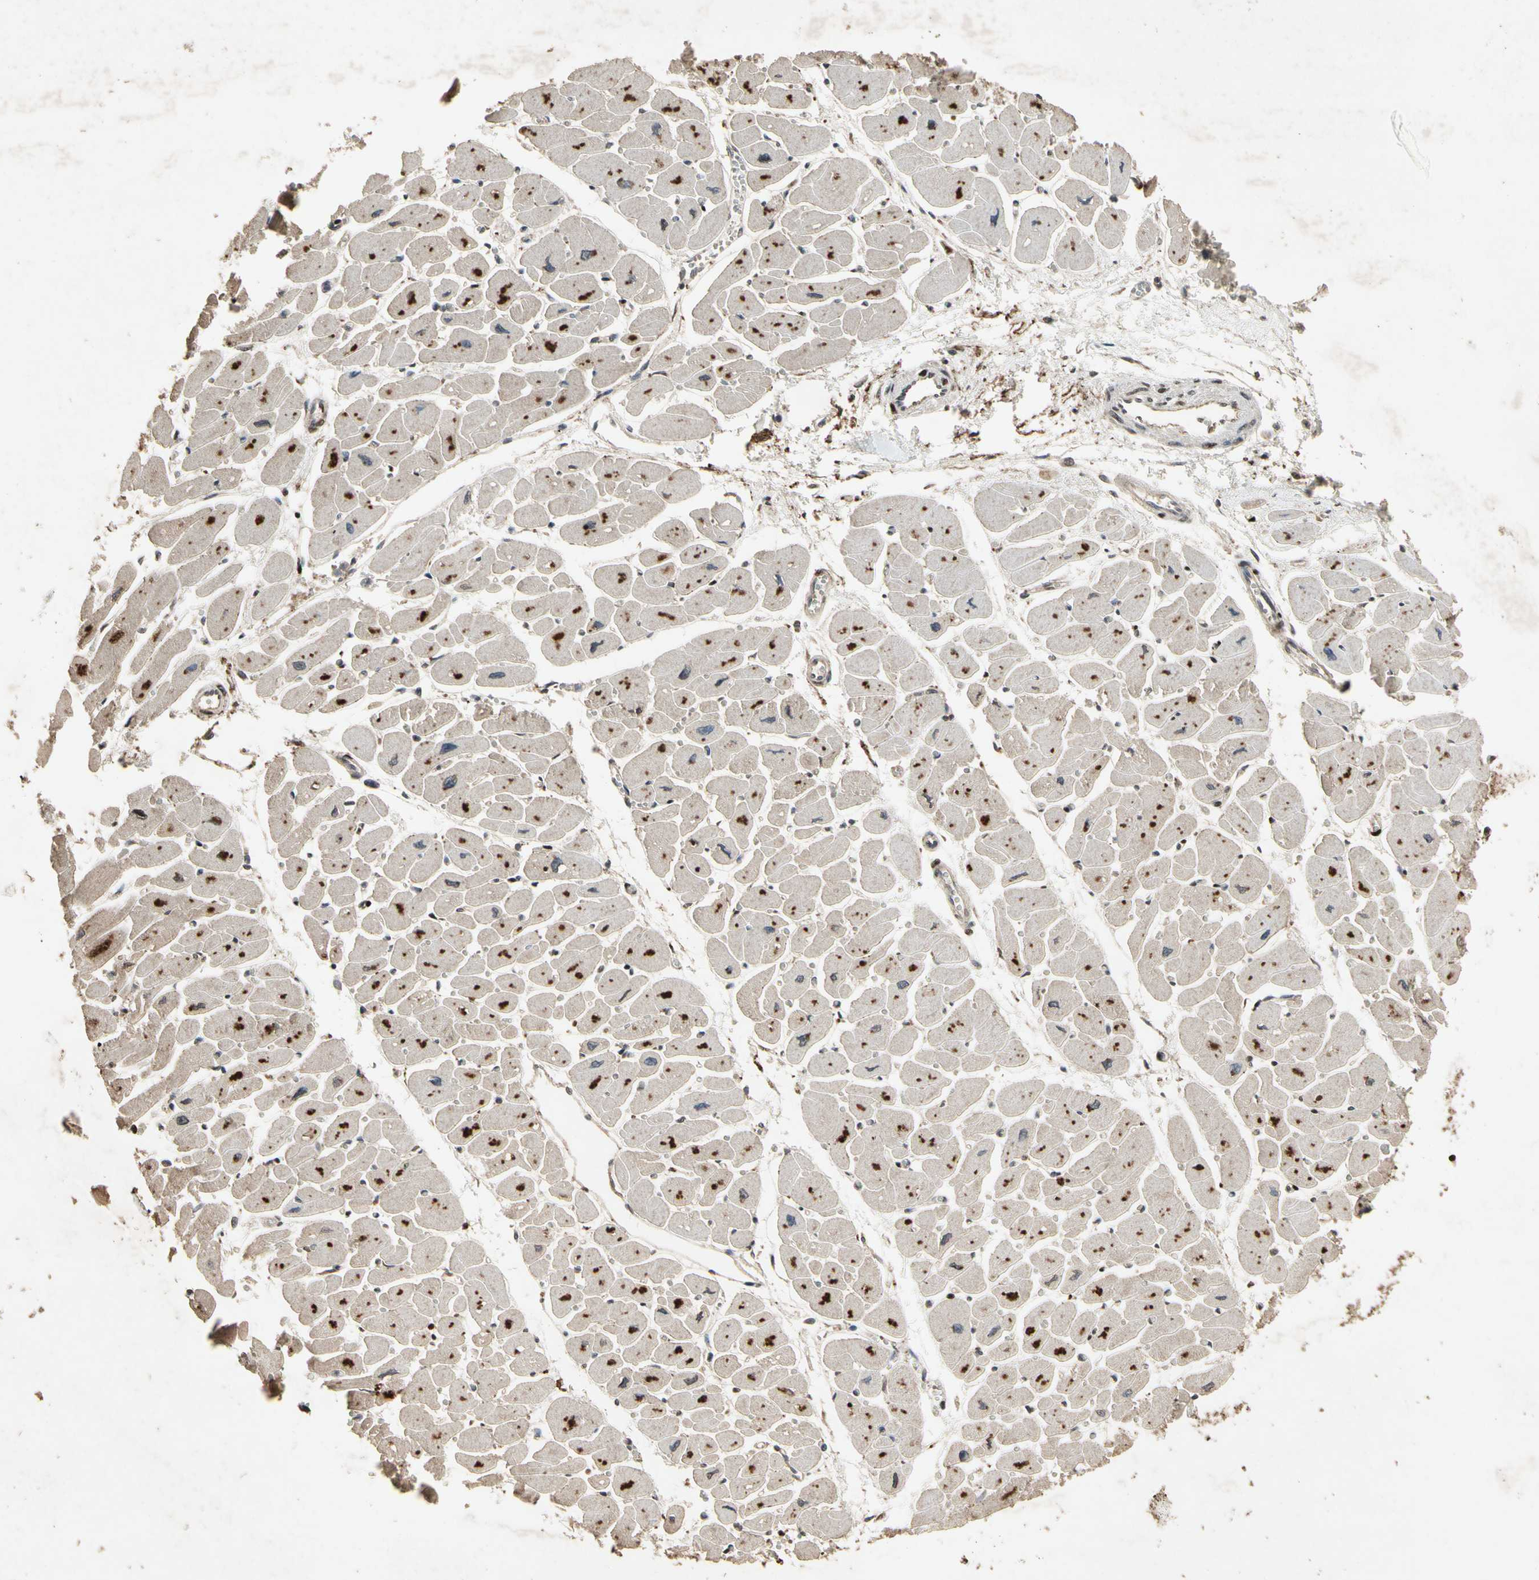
{"staining": {"intensity": "moderate", "quantity": "25%-75%", "location": "cytoplasmic/membranous,nuclear"}, "tissue": "heart muscle", "cell_type": "Cardiomyocytes", "image_type": "normal", "snomed": [{"axis": "morphology", "description": "Normal tissue, NOS"}, {"axis": "topography", "description": "Heart"}], "caption": "Immunohistochemical staining of benign human heart muscle demonstrates moderate cytoplasmic/membranous,nuclear protein expression in approximately 25%-75% of cardiomyocytes.", "gene": "TBX2", "patient": {"sex": "female", "age": 54}}